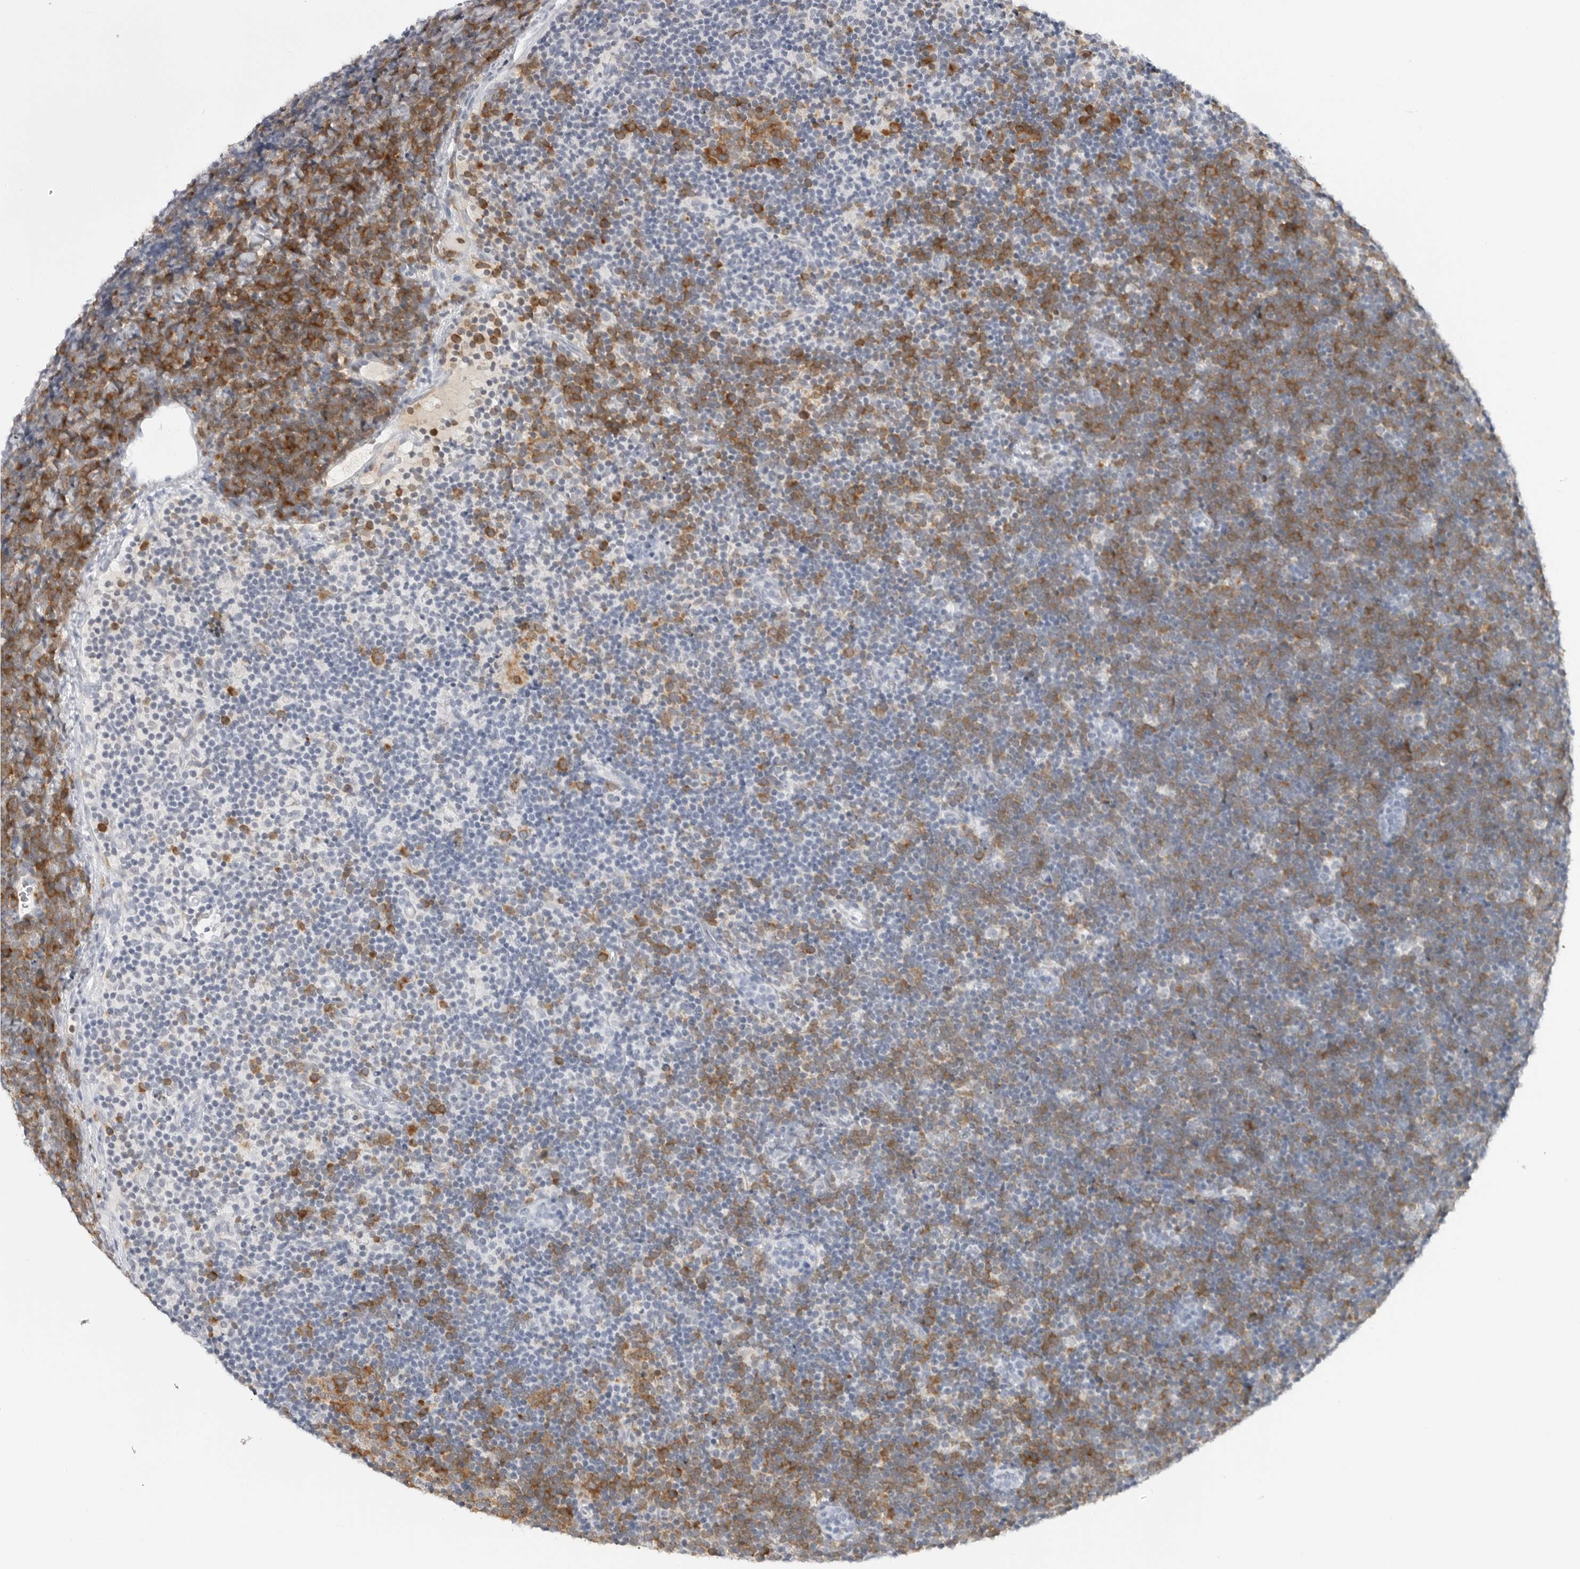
{"staining": {"intensity": "strong", "quantity": "25%-75%", "location": "cytoplasmic/membranous"}, "tissue": "lymphoma", "cell_type": "Tumor cells", "image_type": "cancer", "snomed": [{"axis": "morphology", "description": "Malignant lymphoma, non-Hodgkin's type, High grade"}, {"axis": "topography", "description": "Lymph node"}], "caption": "Strong cytoplasmic/membranous protein expression is identified in approximately 25%-75% of tumor cells in lymphoma. The protein of interest is shown in brown color, while the nuclei are stained blue.", "gene": "RRM1", "patient": {"sex": "male", "age": 13}}